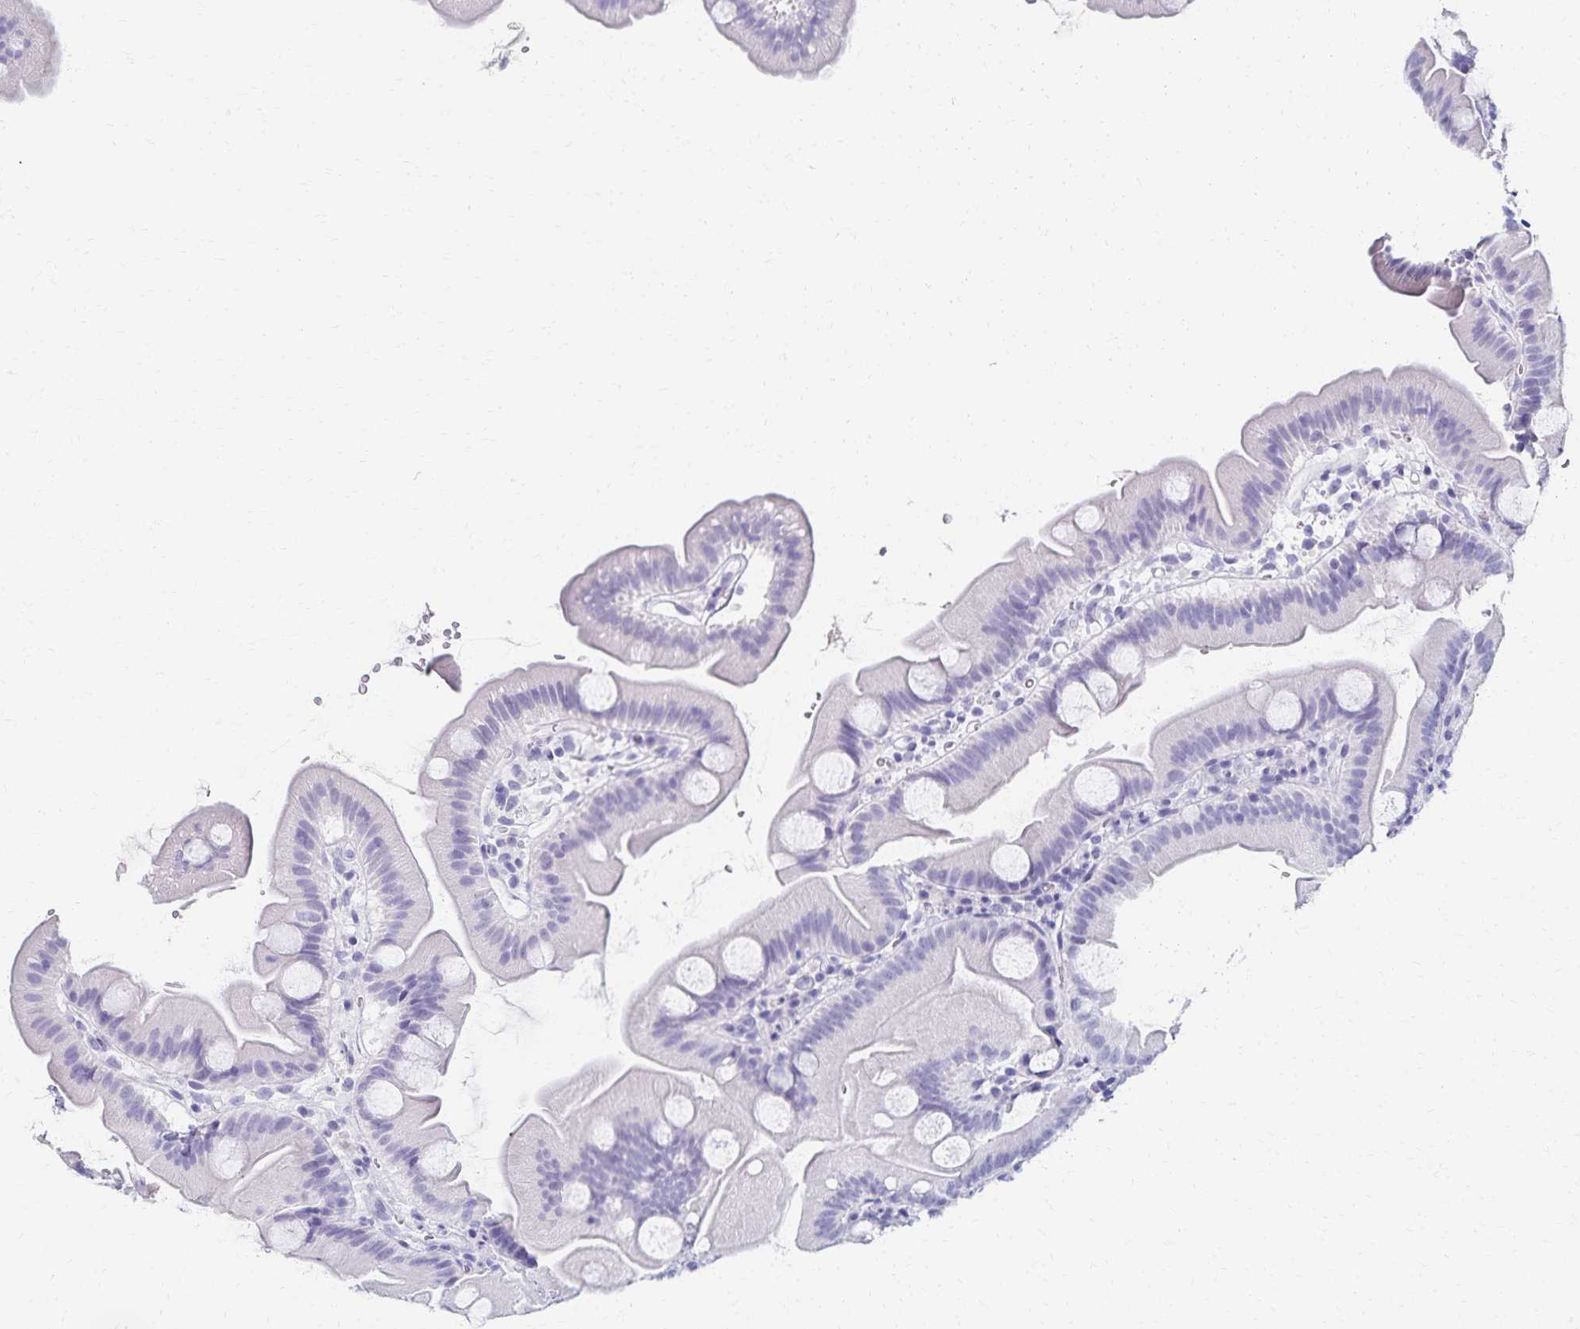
{"staining": {"intensity": "negative", "quantity": "none", "location": "none"}, "tissue": "small intestine", "cell_type": "Glandular cells", "image_type": "normal", "snomed": [{"axis": "morphology", "description": "Normal tissue, NOS"}, {"axis": "topography", "description": "Small intestine"}], "caption": "This is a histopathology image of IHC staining of unremarkable small intestine, which shows no staining in glandular cells. The staining was performed using DAB to visualize the protein expression in brown, while the nuclei were stained in blue with hematoxylin (Magnification: 20x).", "gene": "C2orf50", "patient": {"sex": "female", "age": 68}}